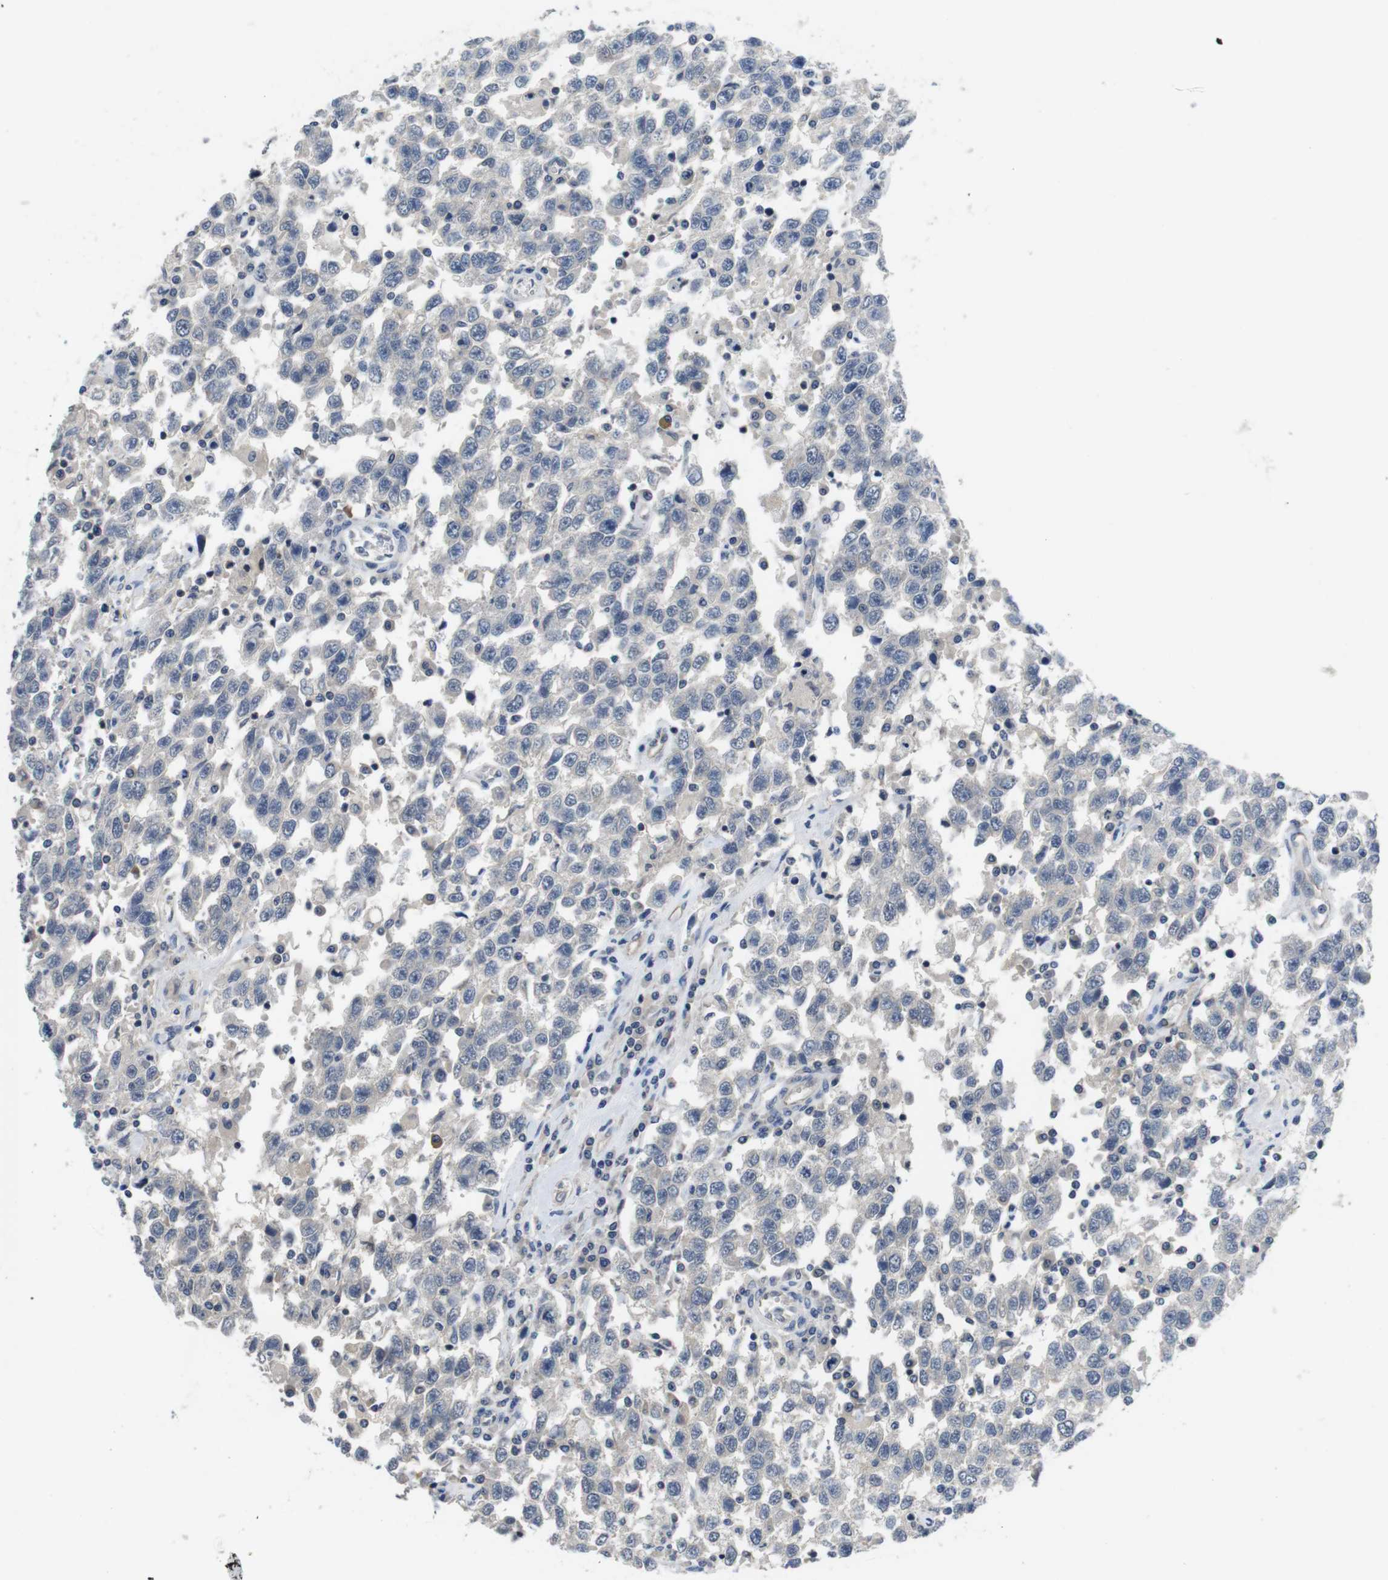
{"staining": {"intensity": "weak", "quantity": "<25%", "location": "cytoplasmic/membranous"}, "tissue": "testis cancer", "cell_type": "Tumor cells", "image_type": "cancer", "snomed": [{"axis": "morphology", "description": "Seminoma, NOS"}, {"axis": "topography", "description": "Testis"}], "caption": "A micrograph of human testis seminoma is negative for staining in tumor cells.", "gene": "FADD", "patient": {"sex": "male", "age": 41}}